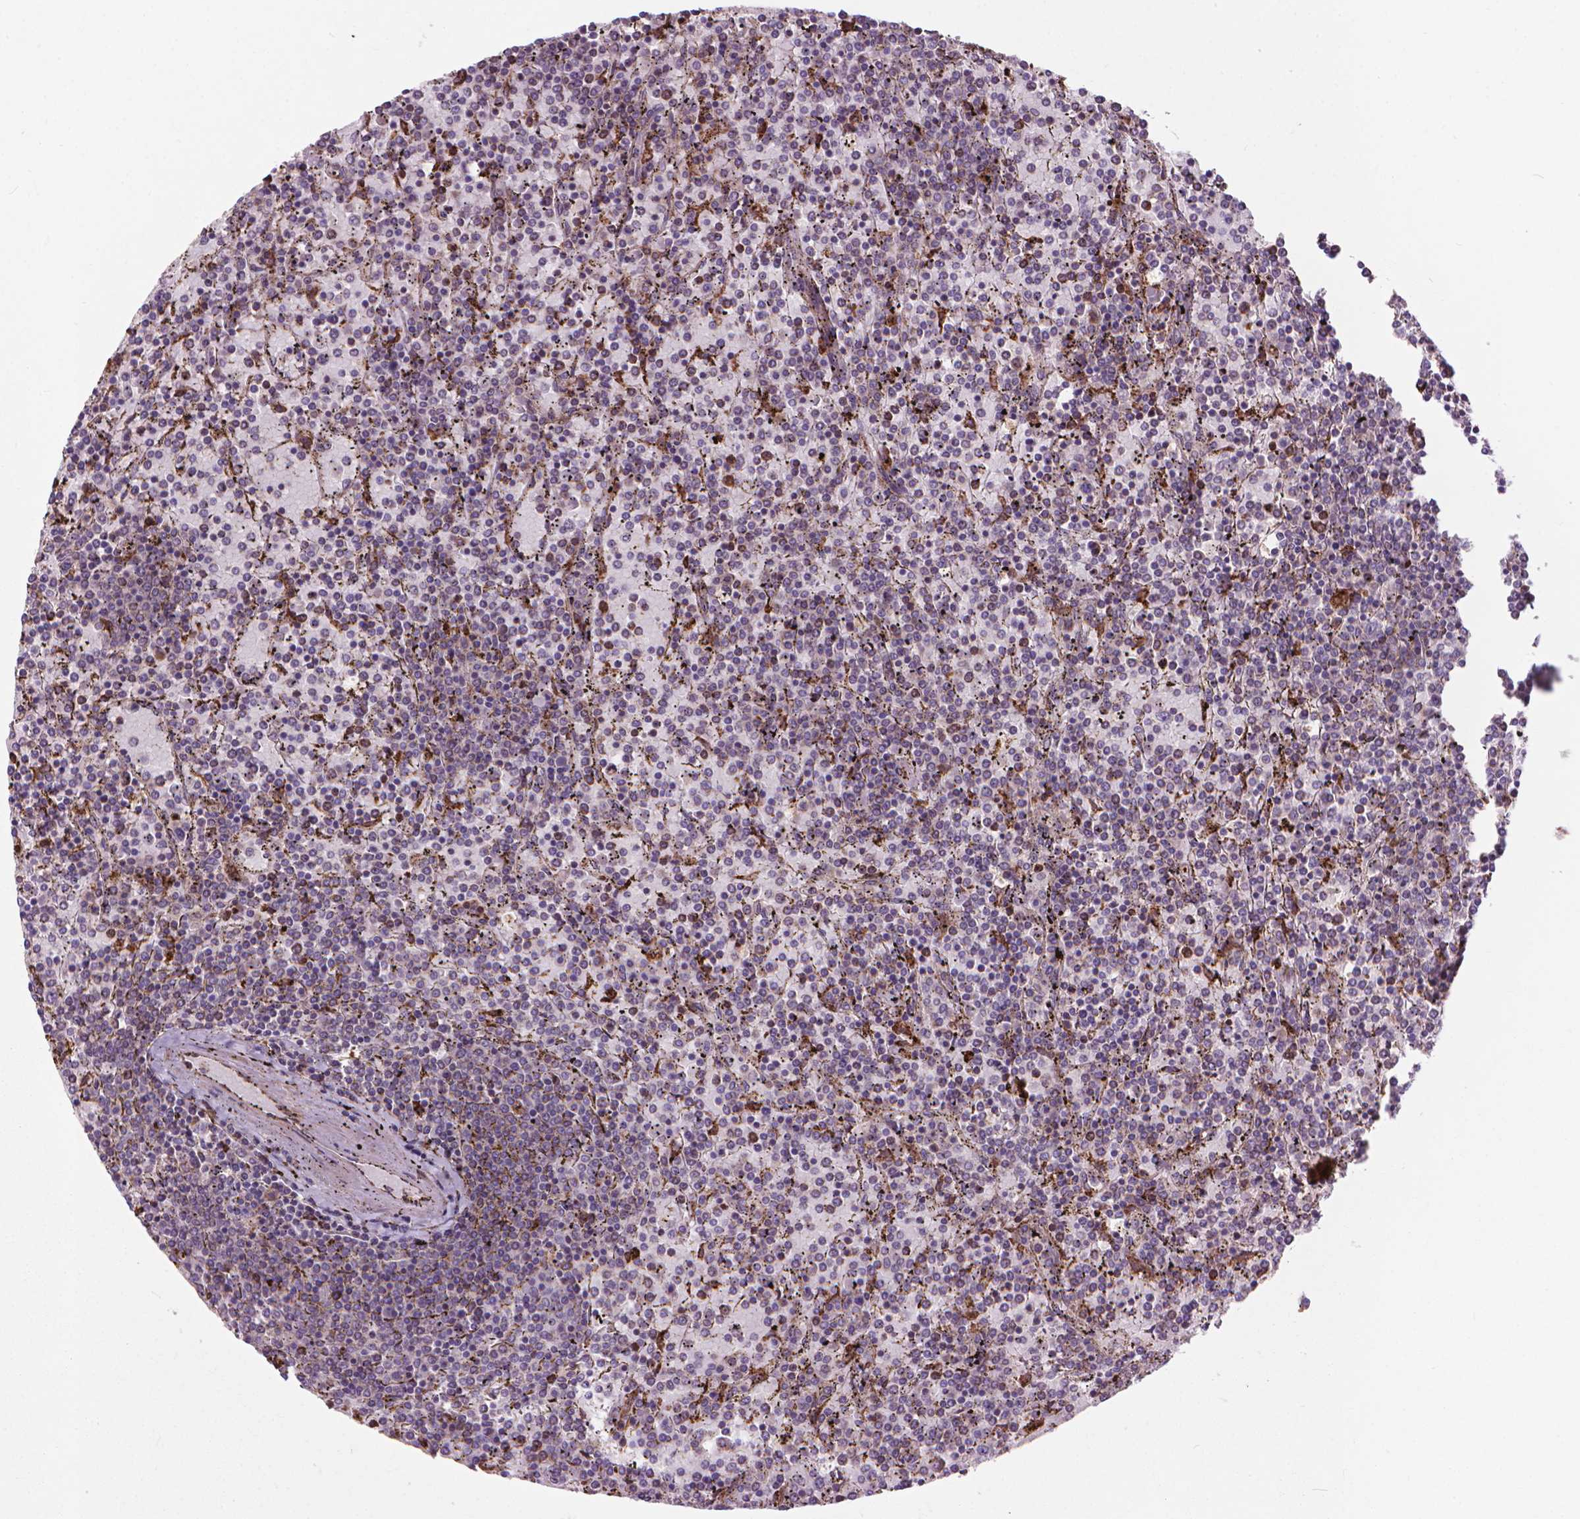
{"staining": {"intensity": "negative", "quantity": "none", "location": "none"}, "tissue": "lymphoma", "cell_type": "Tumor cells", "image_type": "cancer", "snomed": [{"axis": "morphology", "description": "Malignant lymphoma, non-Hodgkin's type, Low grade"}, {"axis": "topography", "description": "Spleen"}], "caption": "High magnification brightfield microscopy of lymphoma stained with DAB (3,3'-diaminobenzidine) (brown) and counterstained with hematoxylin (blue): tumor cells show no significant expression.", "gene": "MYH14", "patient": {"sex": "female", "age": 77}}